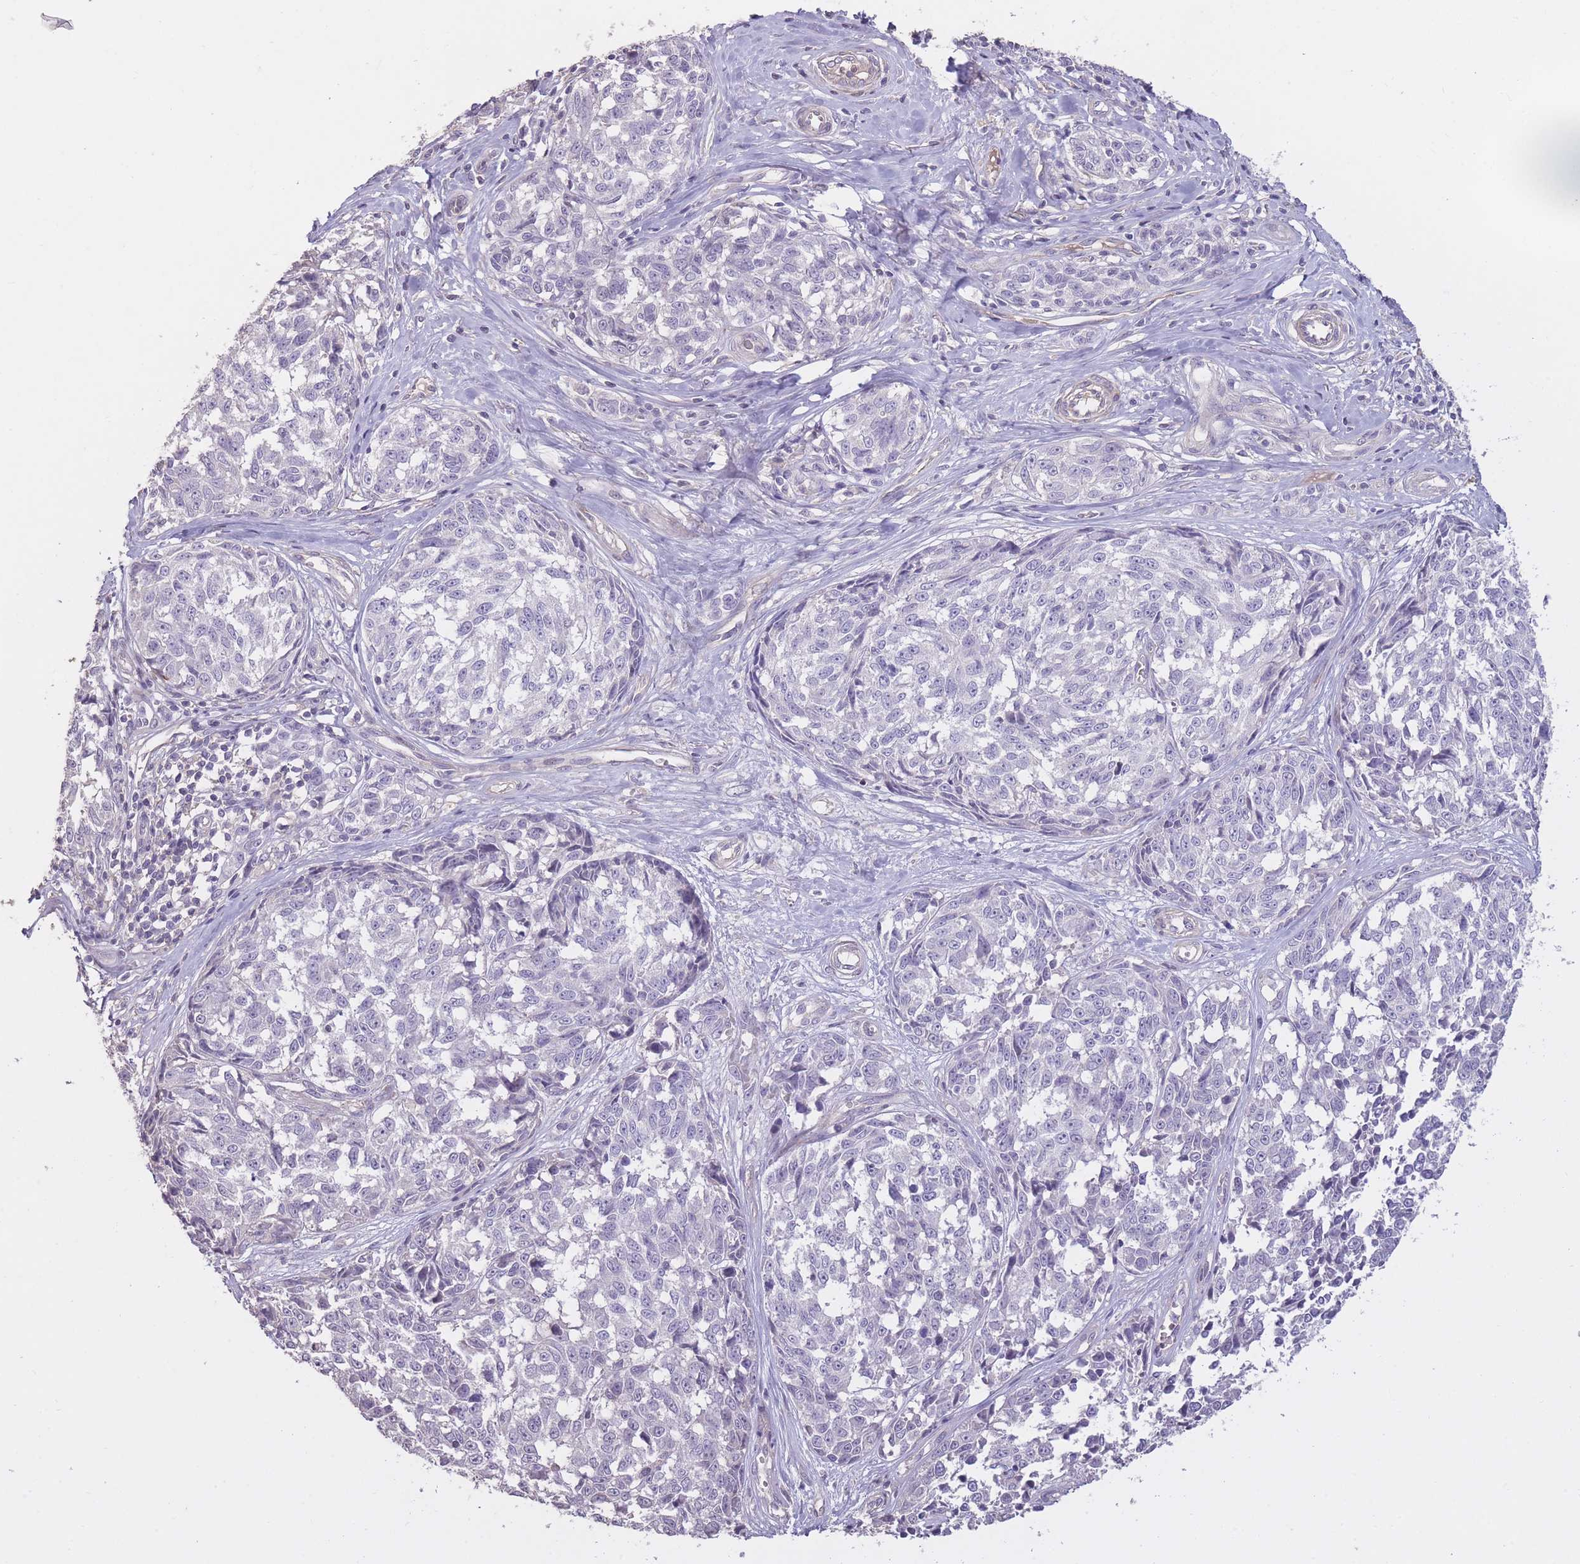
{"staining": {"intensity": "negative", "quantity": "none", "location": "none"}, "tissue": "melanoma", "cell_type": "Tumor cells", "image_type": "cancer", "snomed": [{"axis": "morphology", "description": "Normal tissue, NOS"}, {"axis": "morphology", "description": "Malignant melanoma, NOS"}, {"axis": "topography", "description": "Skin"}], "caption": "Immunohistochemical staining of melanoma displays no significant staining in tumor cells. (Brightfield microscopy of DAB immunohistochemistry at high magnification).", "gene": "RSPH10B", "patient": {"sex": "female", "age": 64}}